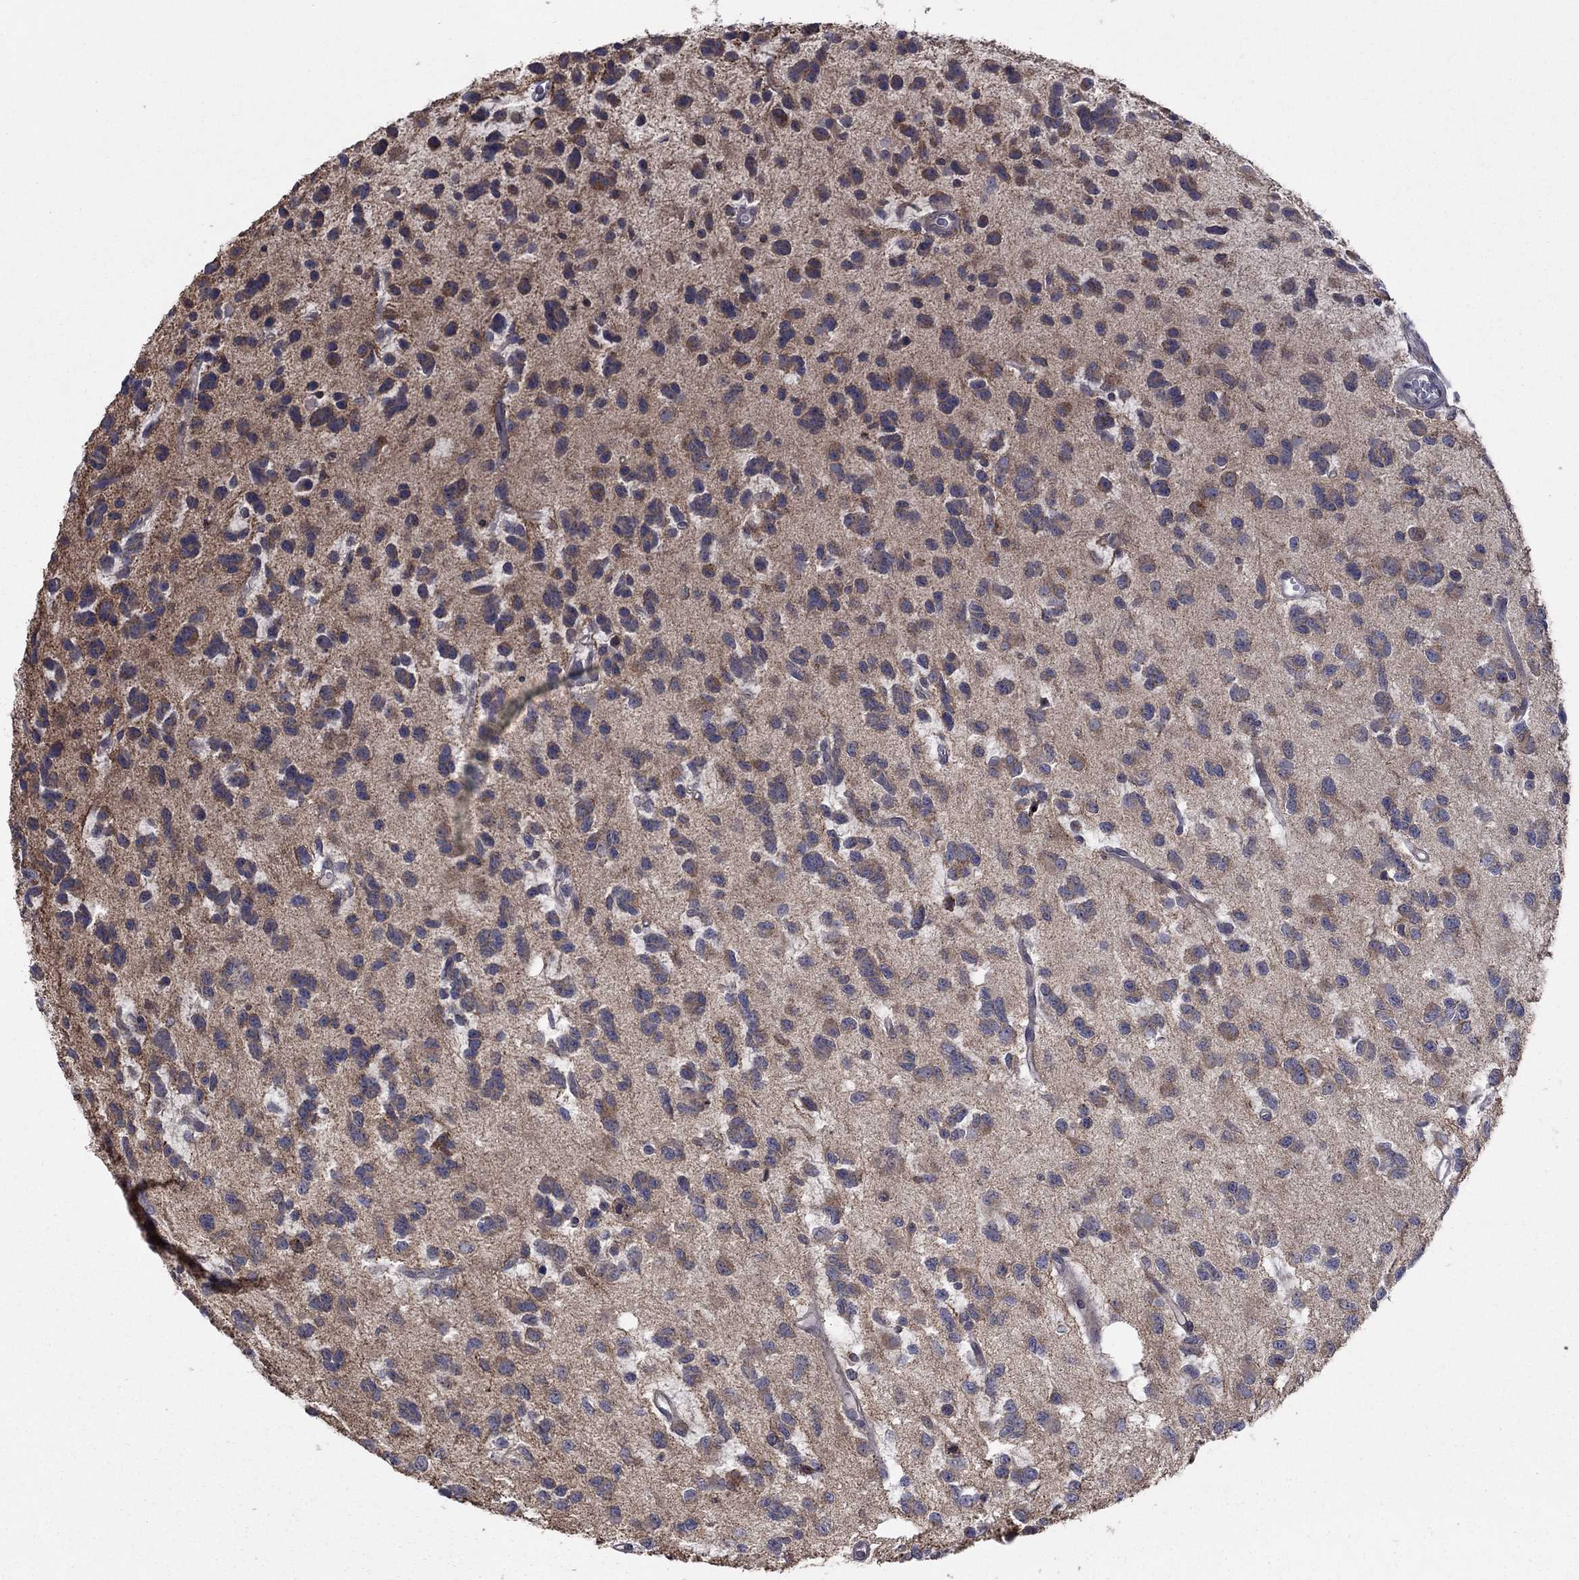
{"staining": {"intensity": "negative", "quantity": "none", "location": "none"}, "tissue": "glioma", "cell_type": "Tumor cells", "image_type": "cancer", "snomed": [{"axis": "morphology", "description": "Glioma, malignant, Low grade"}, {"axis": "topography", "description": "Brain"}], "caption": "Immunohistochemistry of human low-grade glioma (malignant) reveals no staining in tumor cells.", "gene": "MEA1", "patient": {"sex": "female", "age": 45}}